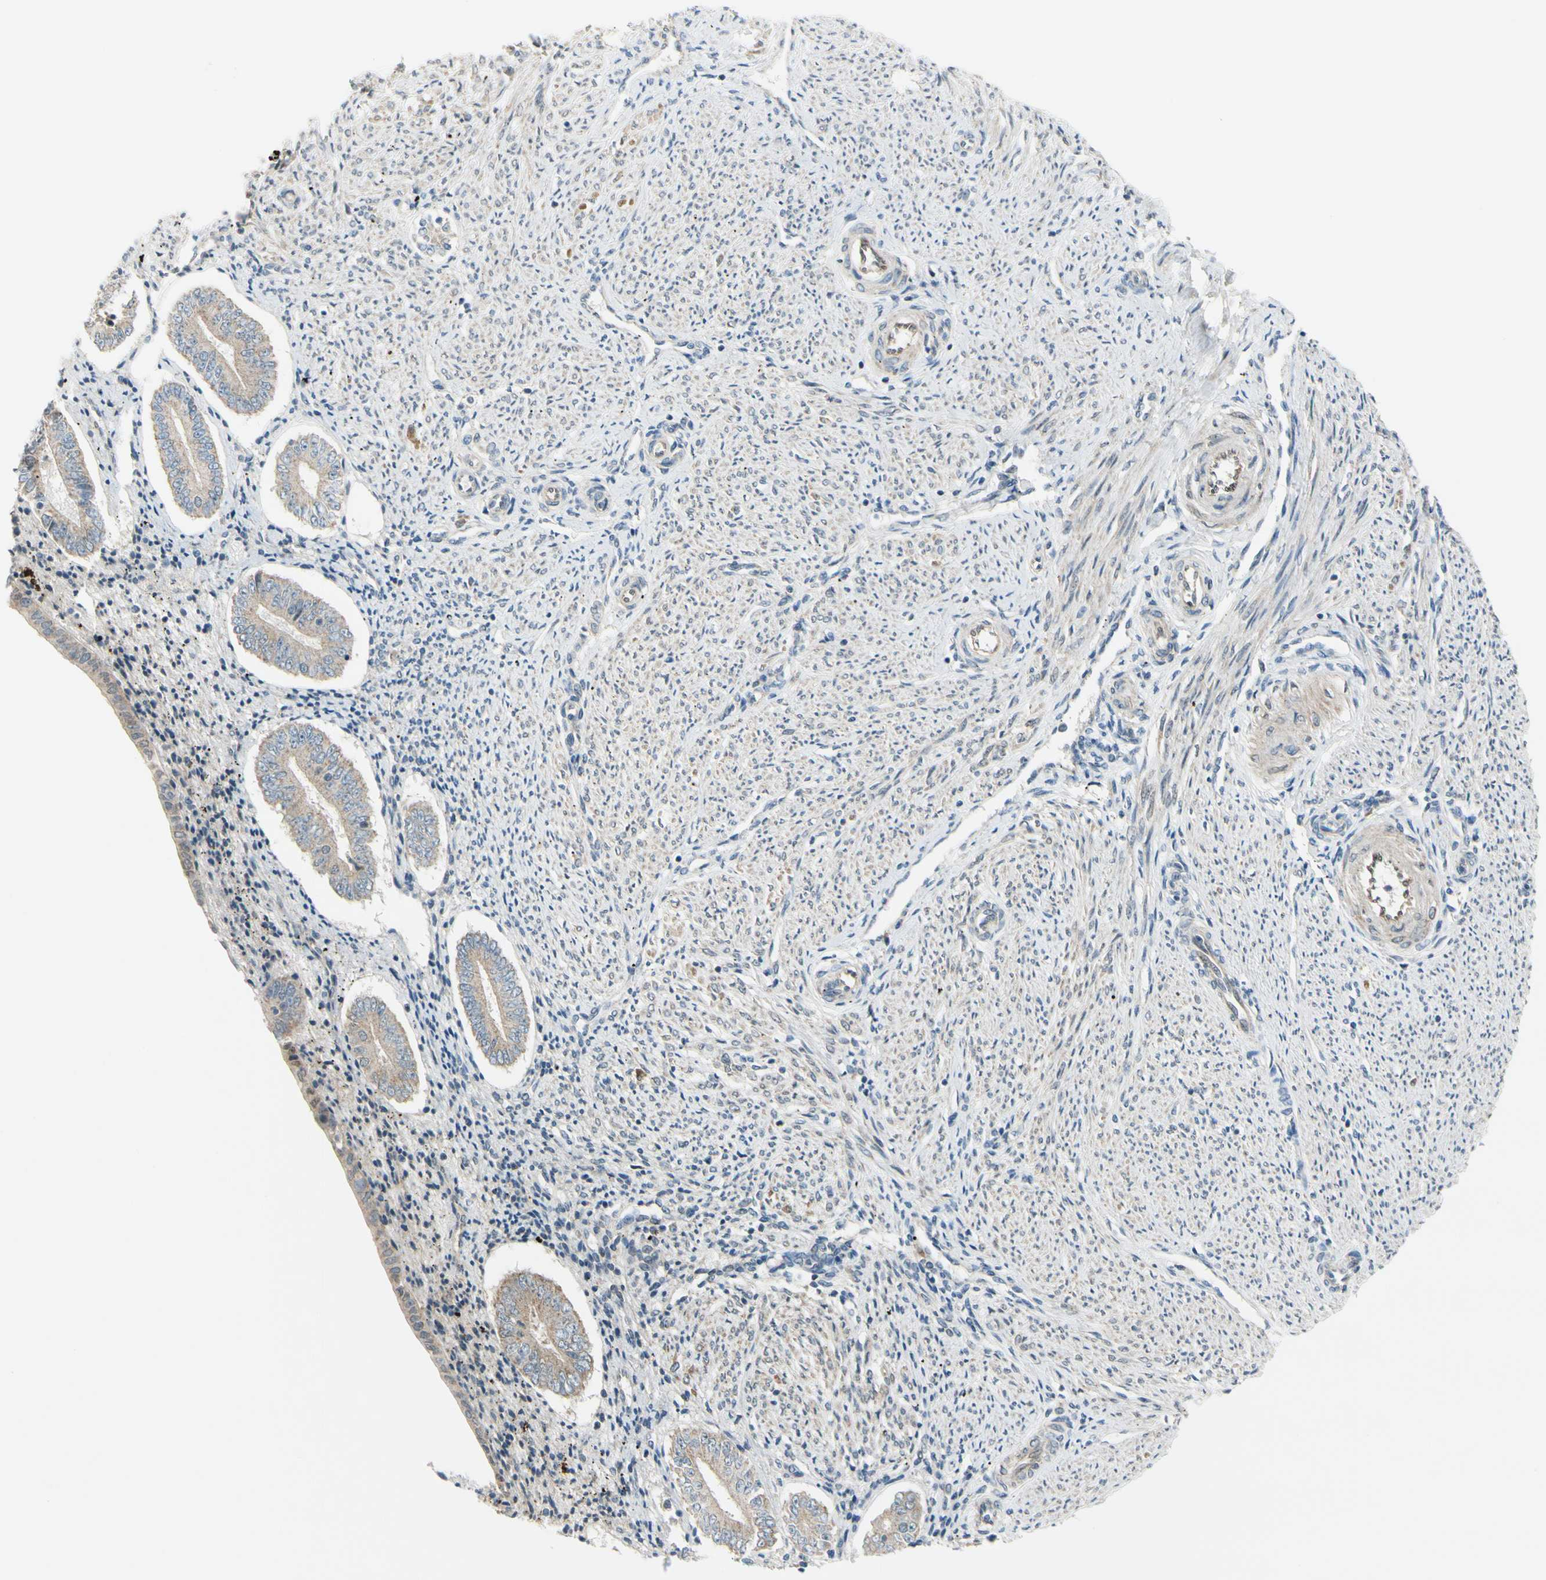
{"staining": {"intensity": "weak", "quantity": "<25%", "location": "cytoplasmic/membranous"}, "tissue": "endometrium", "cell_type": "Cells in endometrial stroma", "image_type": "normal", "snomed": [{"axis": "morphology", "description": "Normal tissue, NOS"}, {"axis": "topography", "description": "Endometrium"}], "caption": "Cells in endometrial stroma show no significant protein expression in normal endometrium.", "gene": "FHL2", "patient": {"sex": "female", "age": 42}}